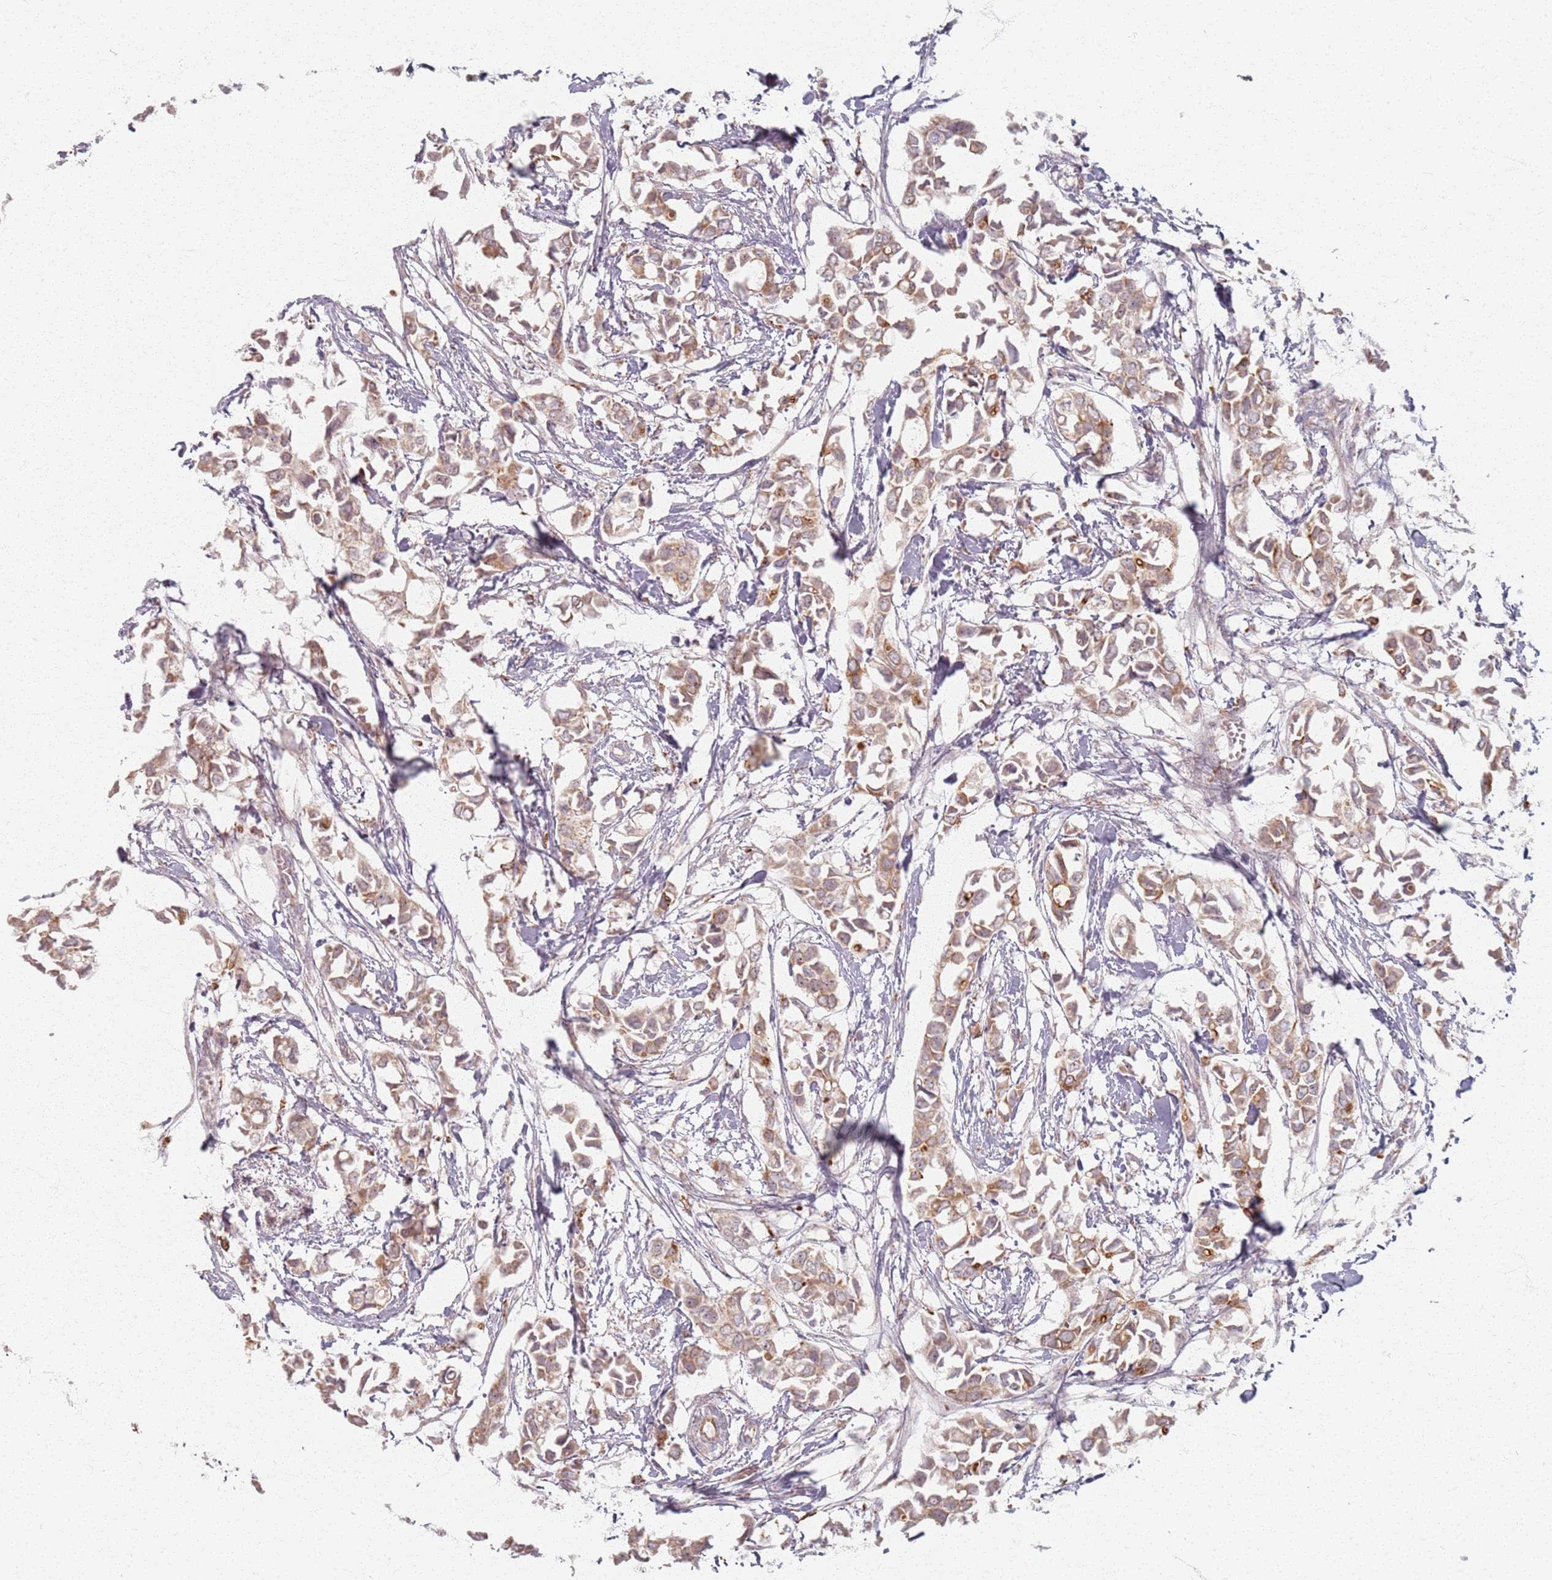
{"staining": {"intensity": "moderate", "quantity": ">75%", "location": "cytoplasmic/membranous"}, "tissue": "breast cancer", "cell_type": "Tumor cells", "image_type": "cancer", "snomed": [{"axis": "morphology", "description": "Duct carcinoma"}, {"axis": "topography", "description": "Breast"}], "caption": "Tumor cells reveal medium levels of moderate cytoplasmic/membranous expression in about >75% of cells in breast intraductal carcinoma.", "gene": "PKD2L2", "patient": {"sex": "female", "age": 41}}